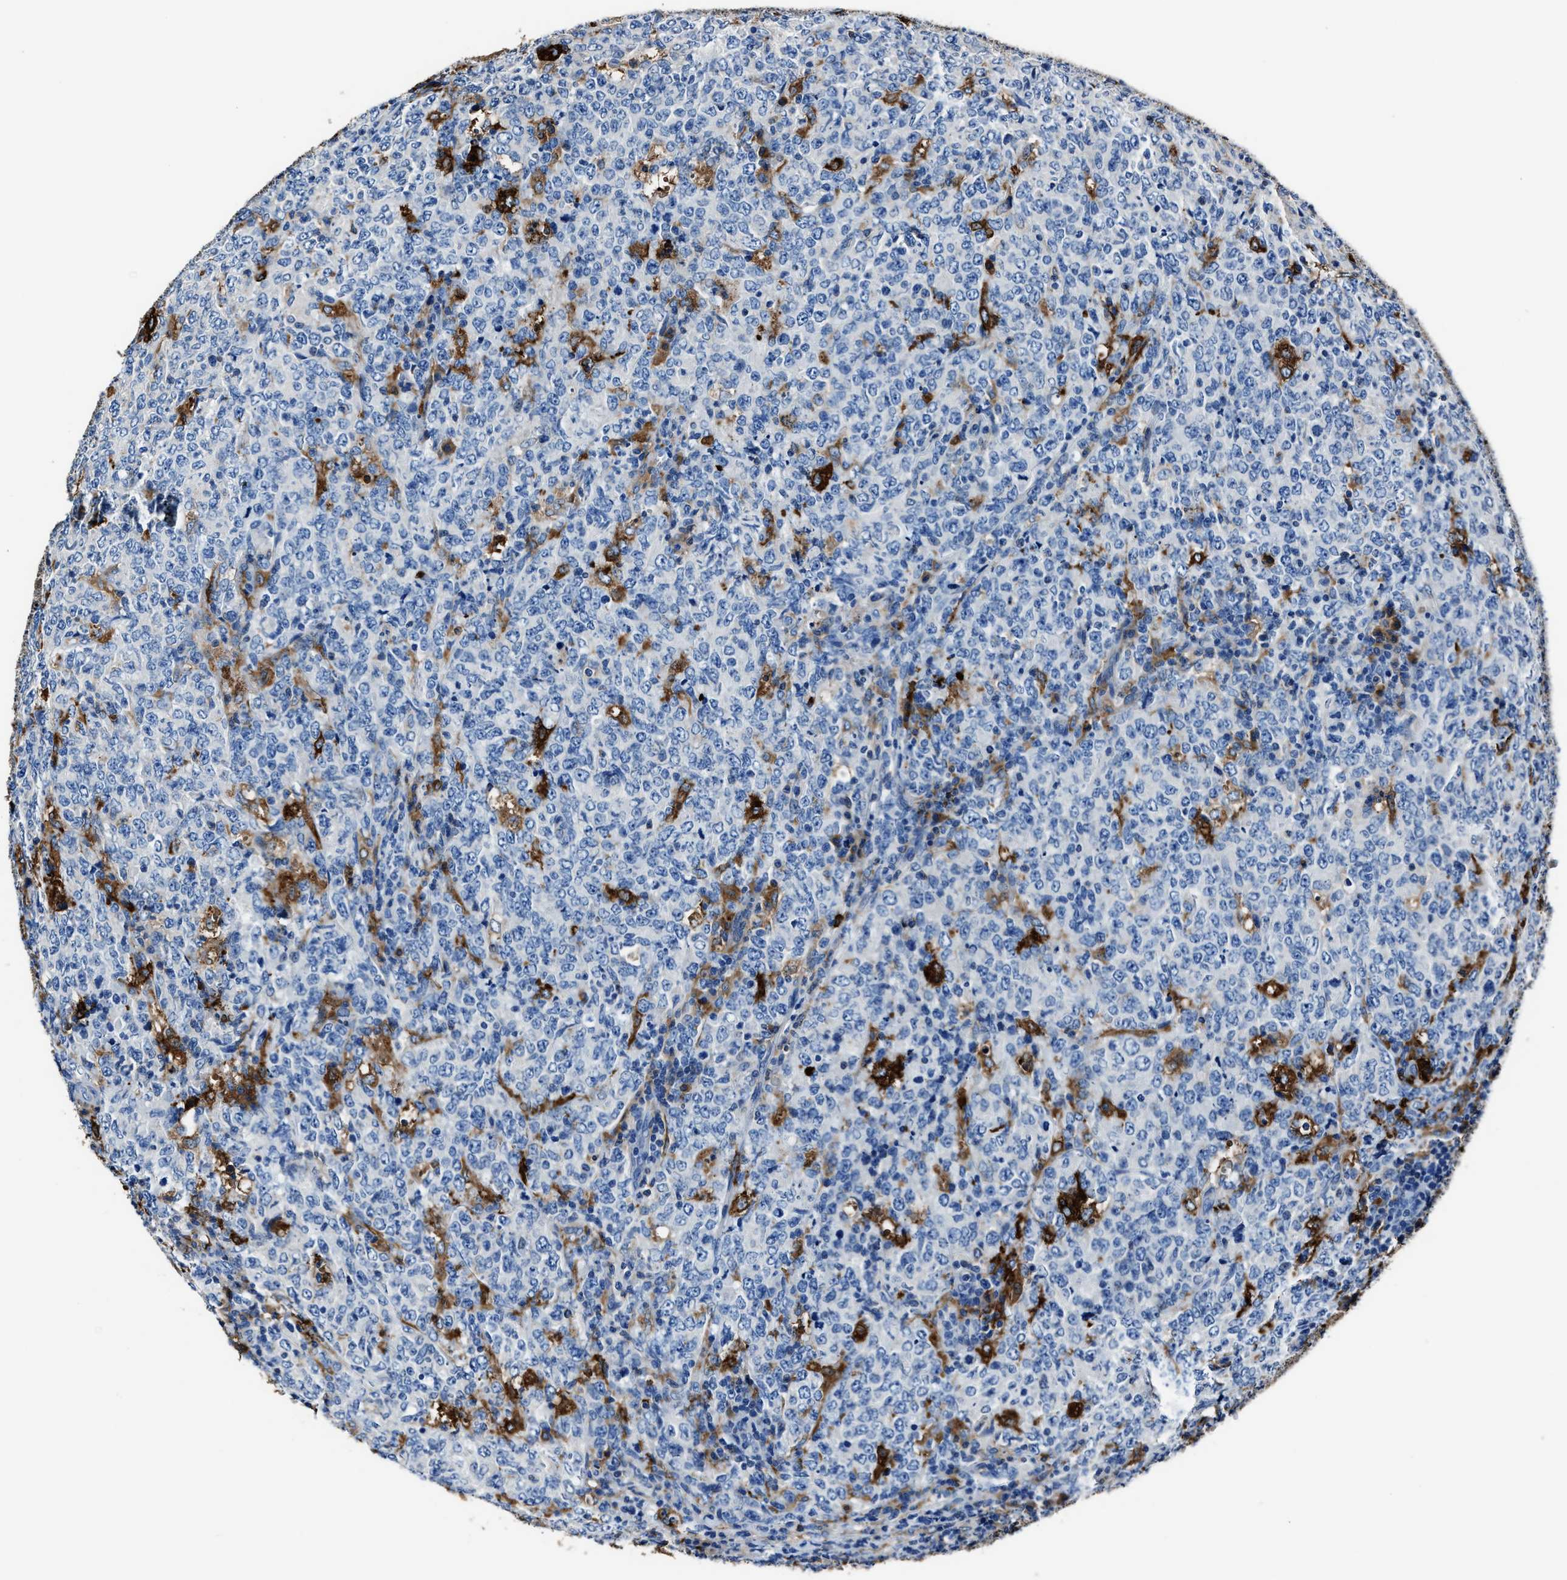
{"staining": {"intensity": "negative", "quantity": "none", "location": "none"}, "tissue": "lymphoma", "cell_type": "Tumor cells", "image_type": "cancer", "snomed": [{"axis": "morphology", "description": "Malignant lymphoma, non-Hodgkin's type, High grade"}, {"axis": "topography", "description": "Tonsil"}], "caption": "Protein analysis of lymphoma shows no significant positivity in tumor cells.", "gene": "FTL", "patient": {"sex": "female", "age": 36}}